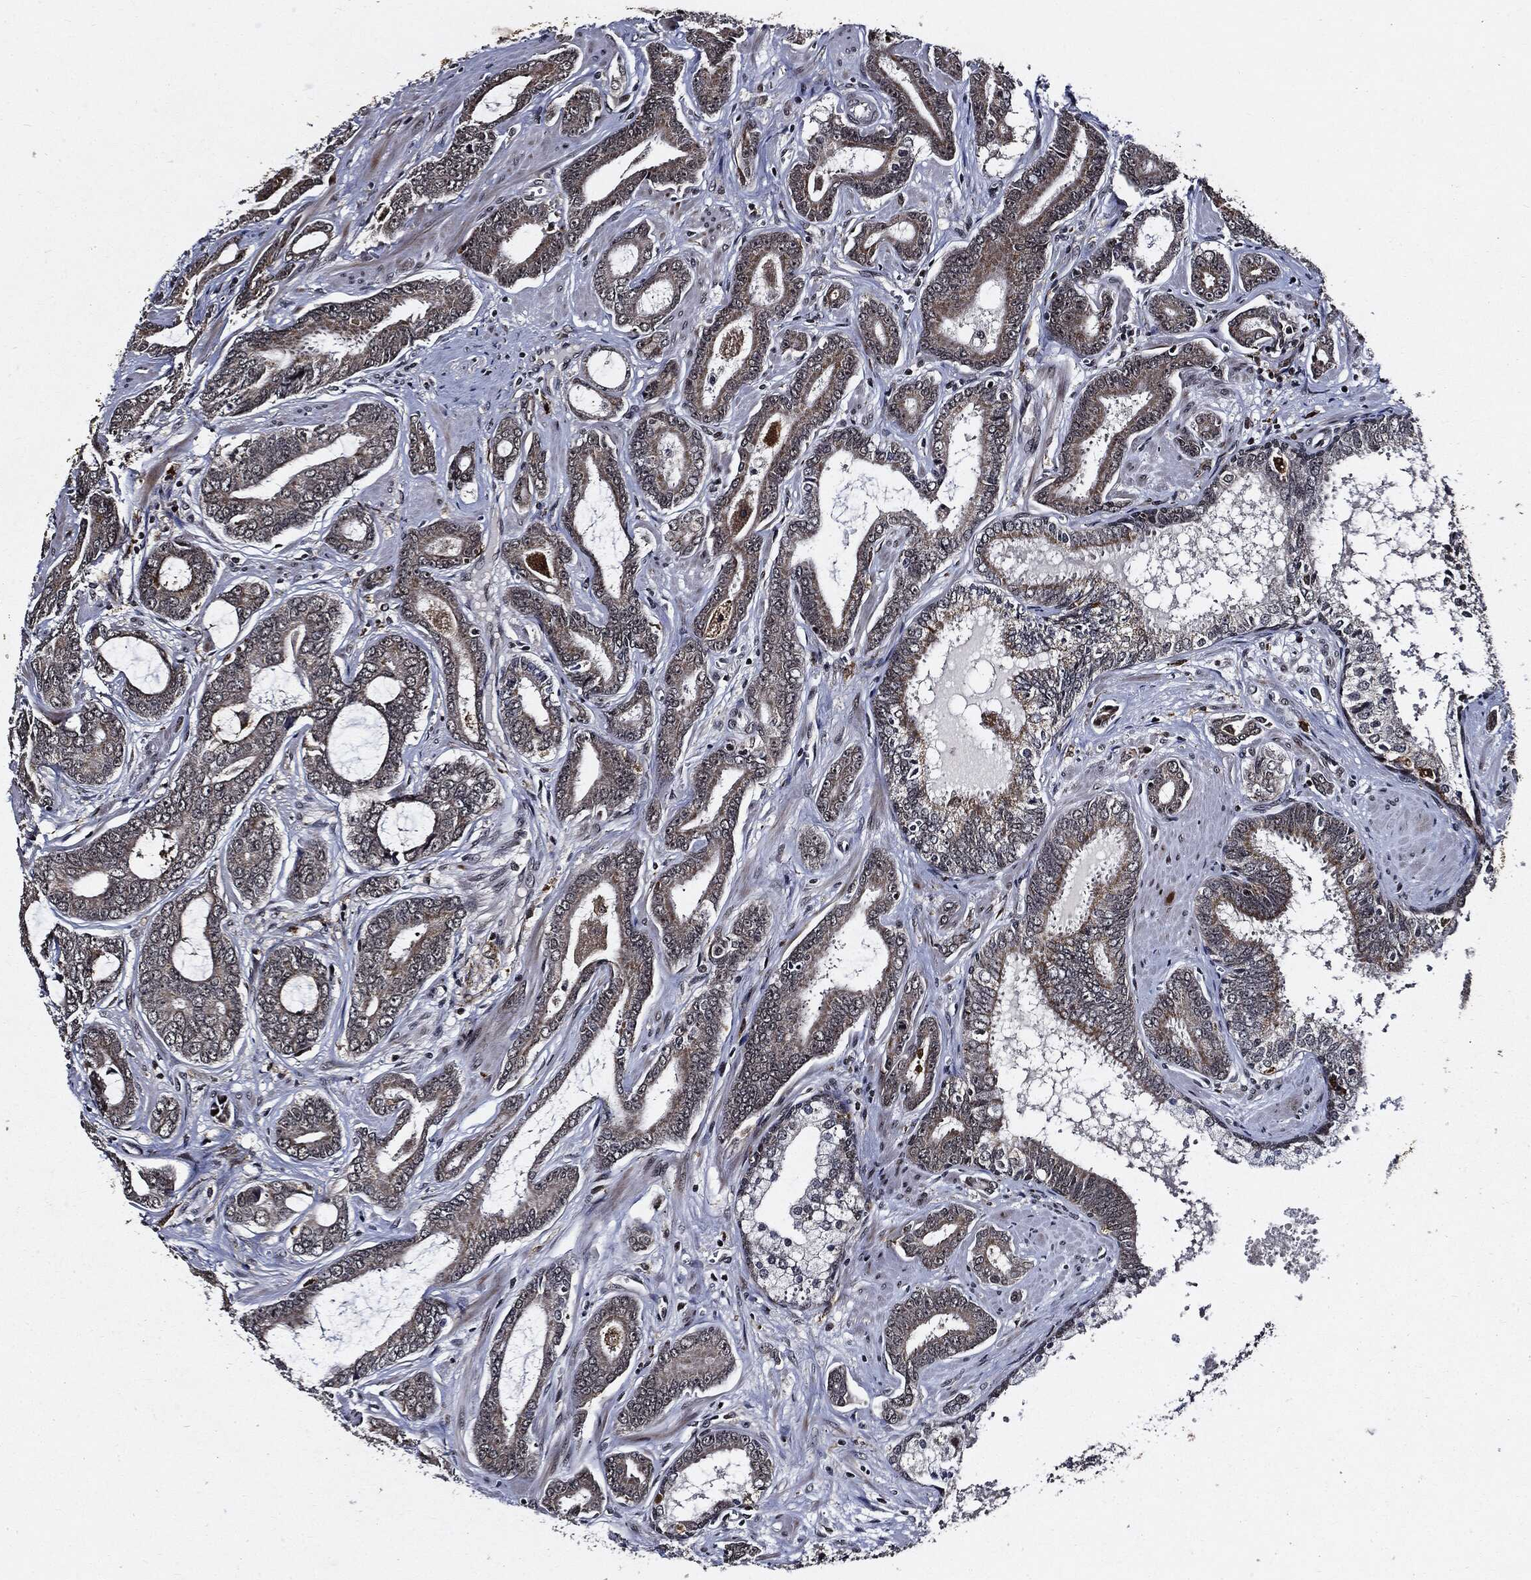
{"staining": {"intensity": "weak", "quantity": "25%-75%", "location": "cytoplasmic/membranous"}, "tissue": "prostate cancer", "cell_type": "Tumor cells", "image_type": "cancer", "snomed": [{"axis": "morphology", "description": "Adenocarcinoma, NOS"}, {"axis": "topography", "description": "Prostate"}], "caption": "Protein positivity by IHC reveals weak cytoplasmic/membranous expression in approximately 25%-75% of tumor cells in prostate adenocarcinoma.", "gene": "SUGT1", "patient": {"sex": "male", "age": 55}}